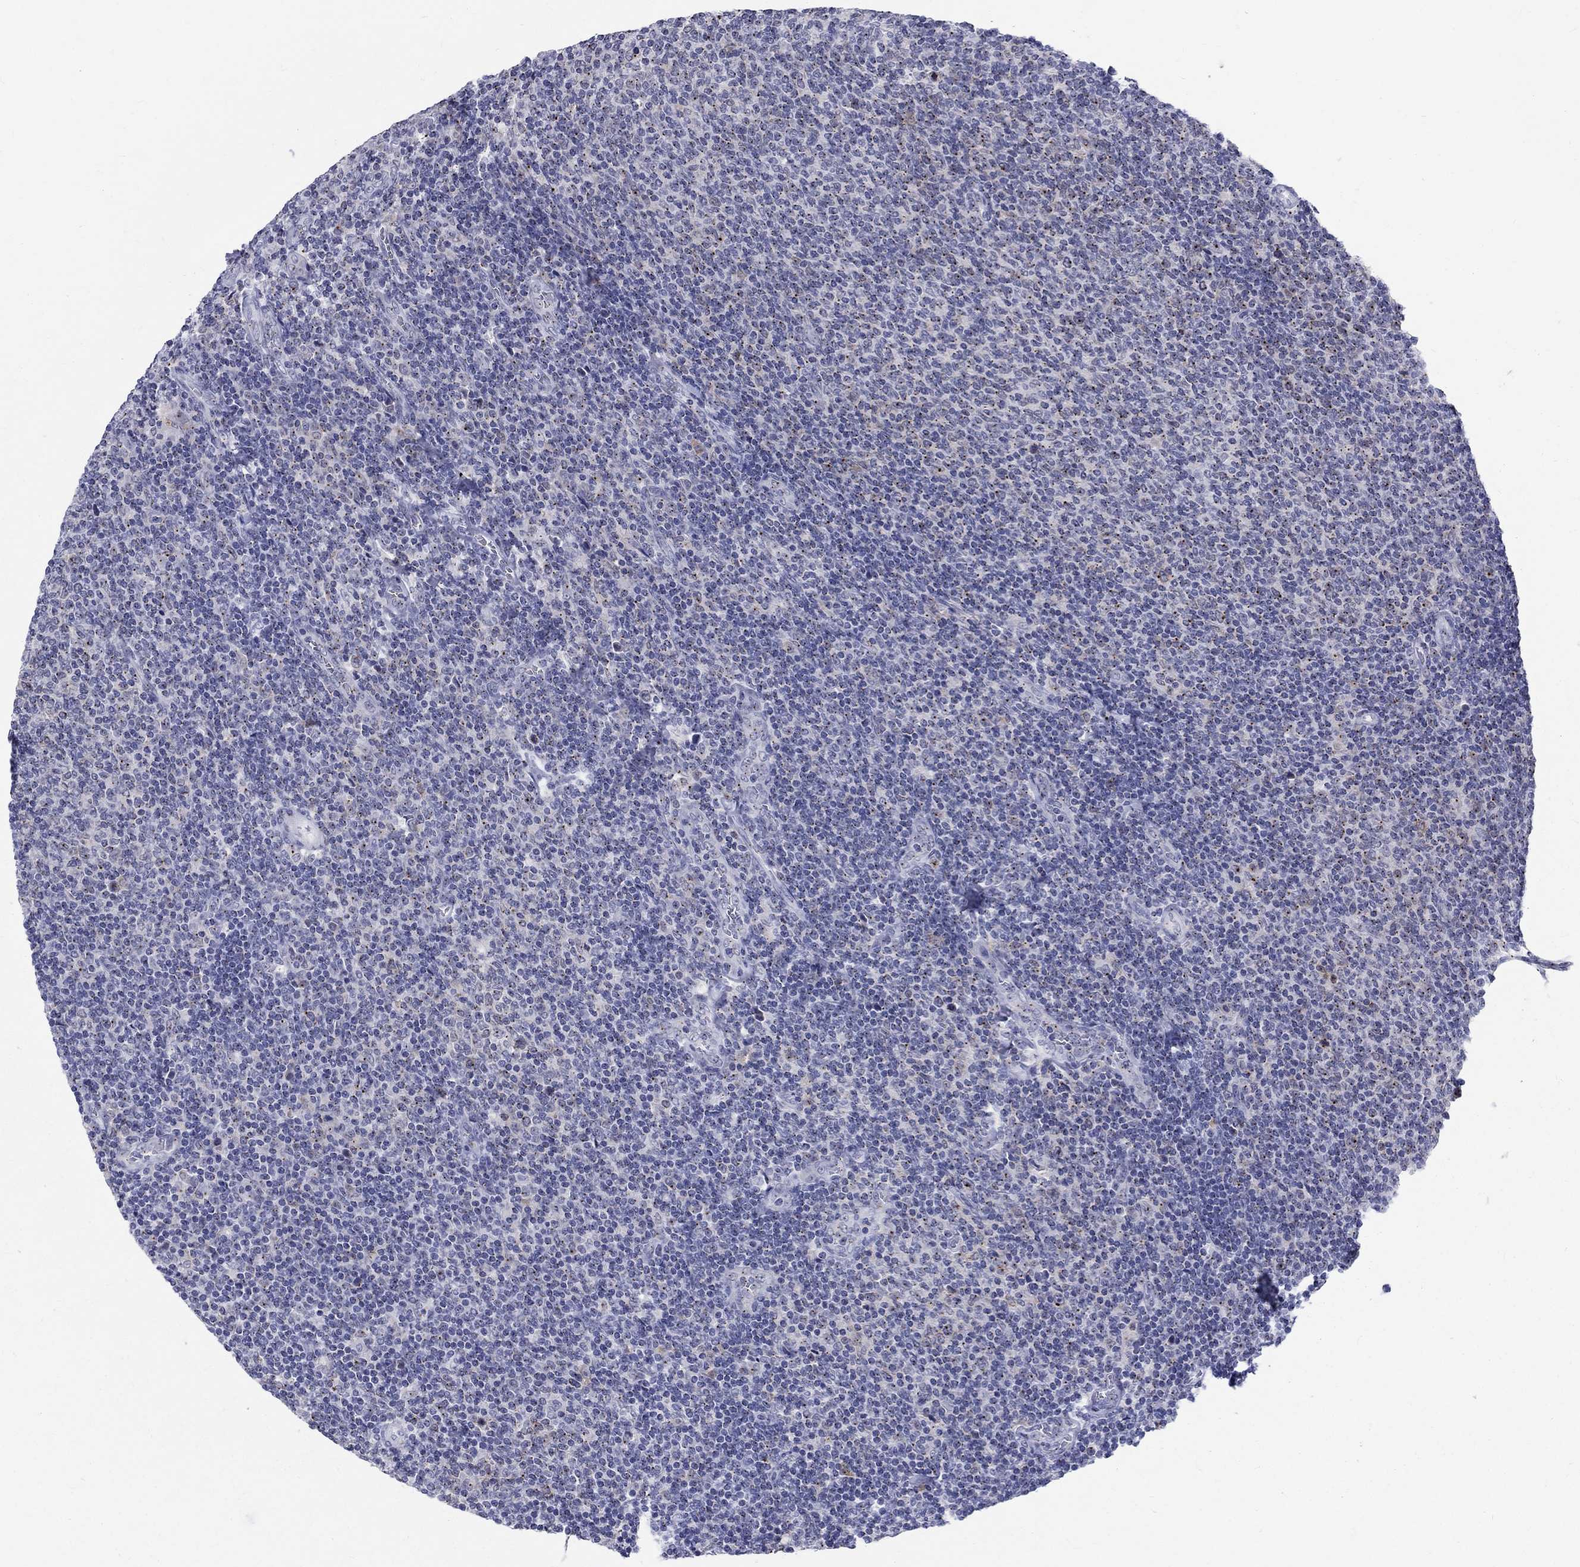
{"staining": {"intensity": "weak", "quantity": ">75%", "location": "cytoplasmic/membranous"}, "tissue": "lymphoma", "cell_type": "Tumor cells", "image_type": "cancer", "snomed": [{"axis": "morphology", "description": "Malignant lymphoma, non-Hodgkin's type, Low grade"}, {"axis": "topography", "description": "Lymph node"}], "caption": "Lymphoma was stained to show a protein in brown. There is low levels of weak cytoplasmic/membranous staining in about >75% of tumor cells. Using DAB (3,3'-diaminobenzidine) (brown) and hematoxylin (blue) stains, captured at high magnification using brightfield microscopy.", "gene": "CEP43", "patient": {"sex": "male", "age": 52}}